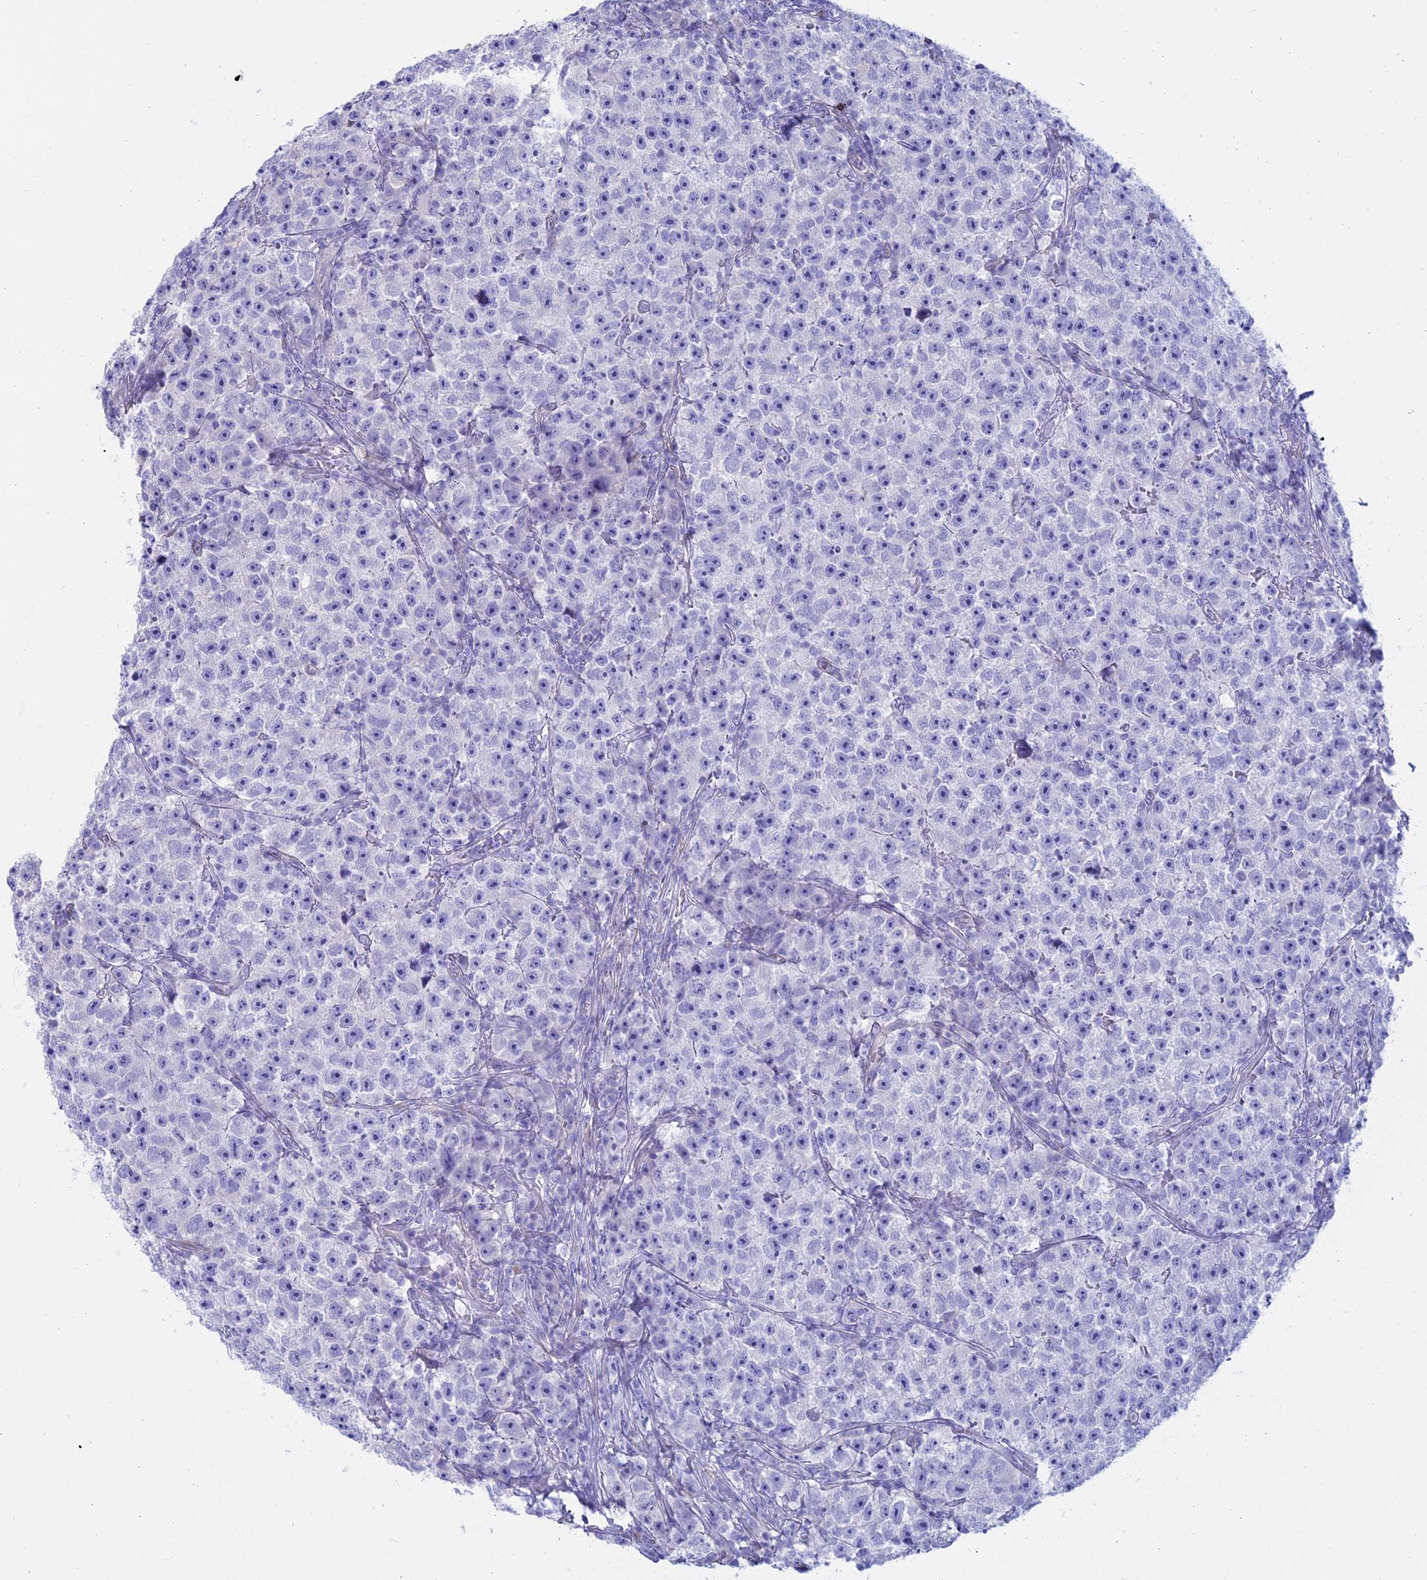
{"staining": {"intensity": "negative", "quantity": "none", "location": "none"}, "tissue": "testis cancer", "cell_type": "Tumor cells", "image_type": "cancer", "snomed": [{"axis": "morphology", "description": "Seminoma, NOS"}, {"axis": "topography", "description": "Testis"}], "caption": "The immunohistochemistry histopathology image has no significant expression in tumor cells of testis seminoma tissue.", "gene": "OR2AE1", "patient": {"sex": "male", "age": 22}}